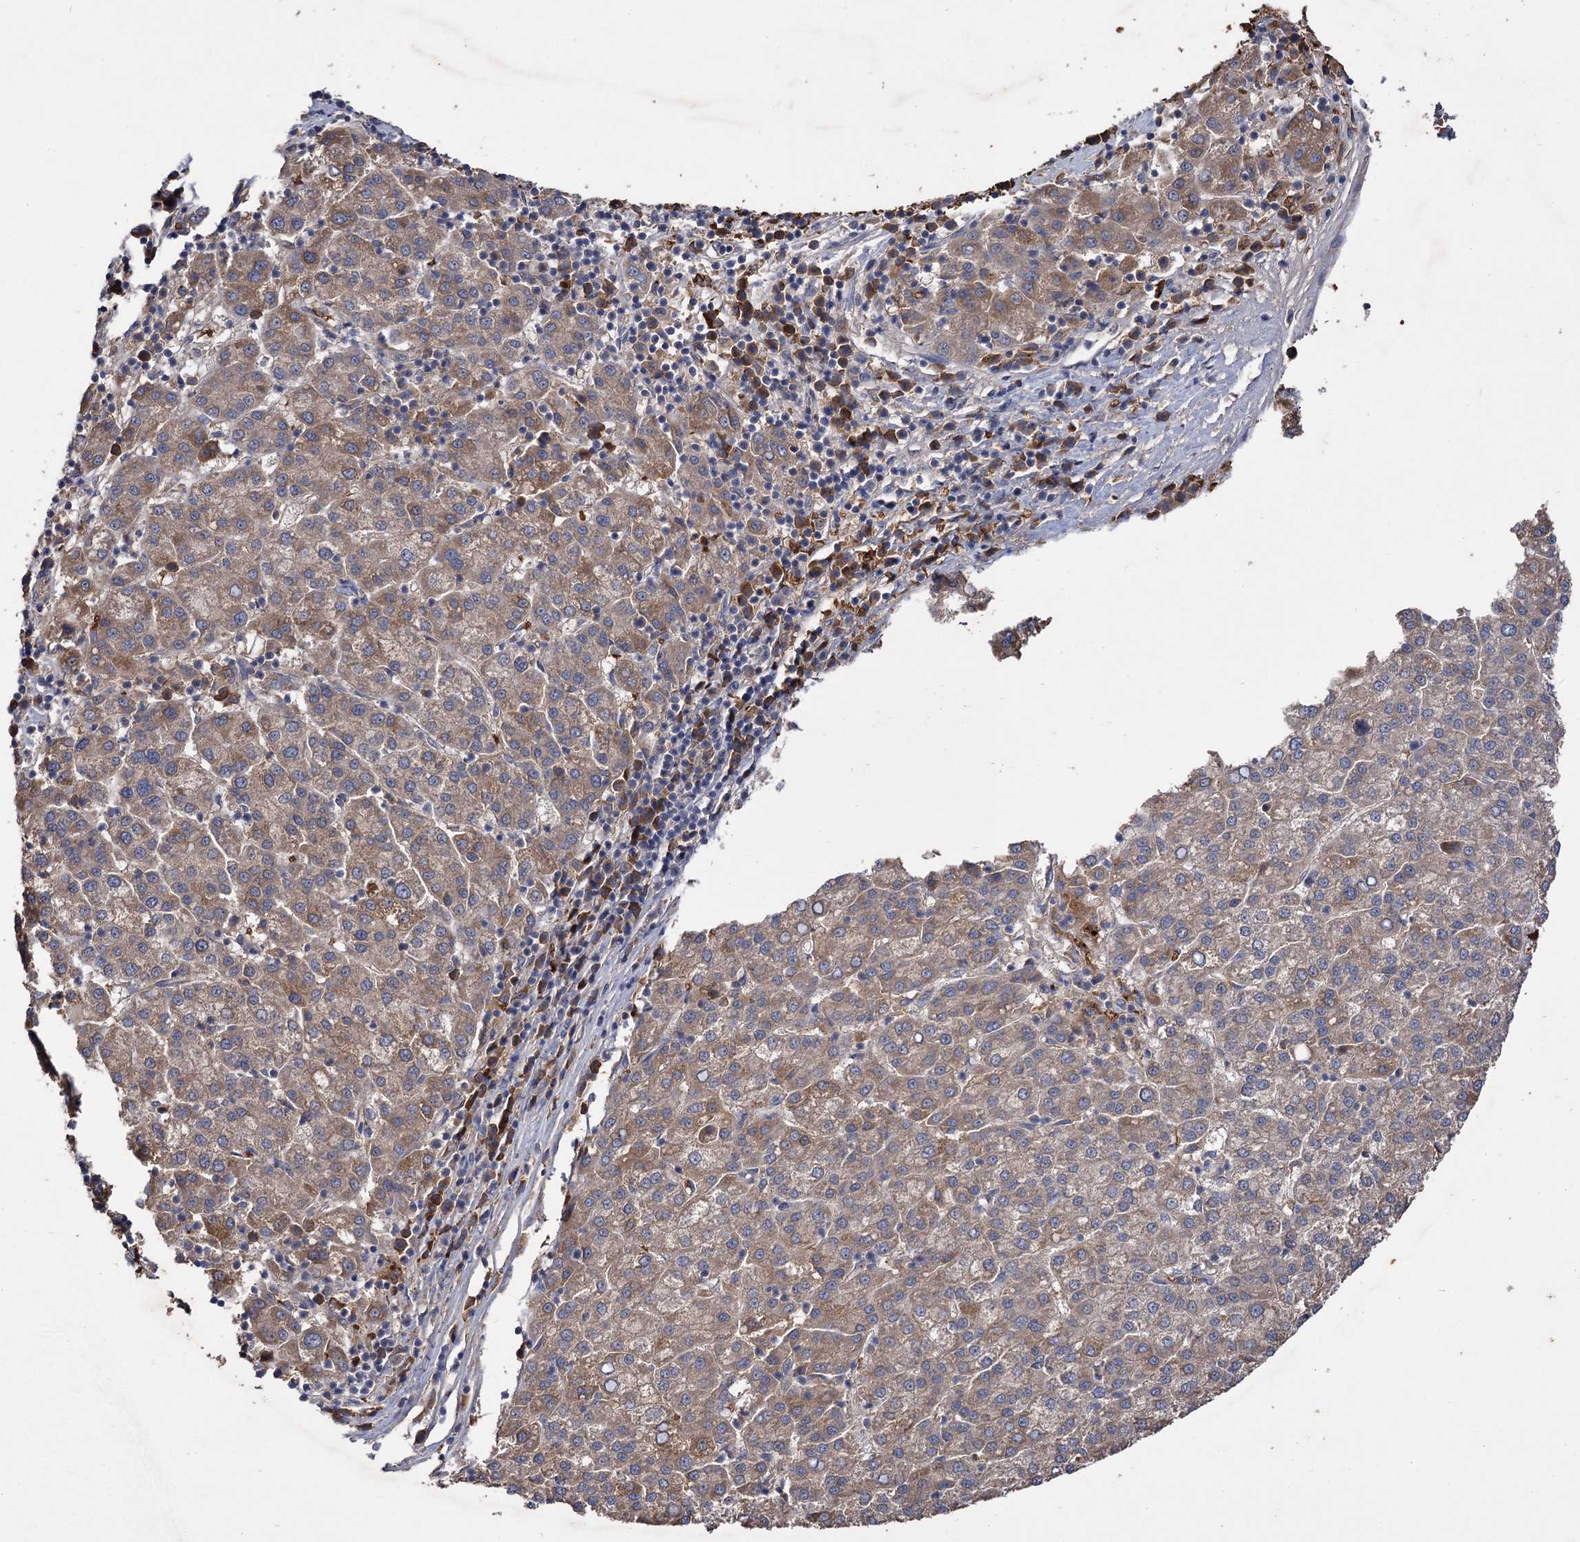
{"staining": {"intensity": "weak", "quantity": ">75%", "location": "cytoplasmic/membranous"}, "tissue": "liver cancer", "cell_type": "Tumor cells", "image_type": "cancer", "snomed": [{"axis": "morphology", "description": "Carcinoma, Hepatocellular, NOS"}, {"axis": "topography", "description": "Liver"}], "caption": "A brown stain highlights weak cytoplasmic/membranous positivity of a protein in liver cancer tumor cells.", "gene": "USP50", "patient": {"sex": "female", "age": 58}}